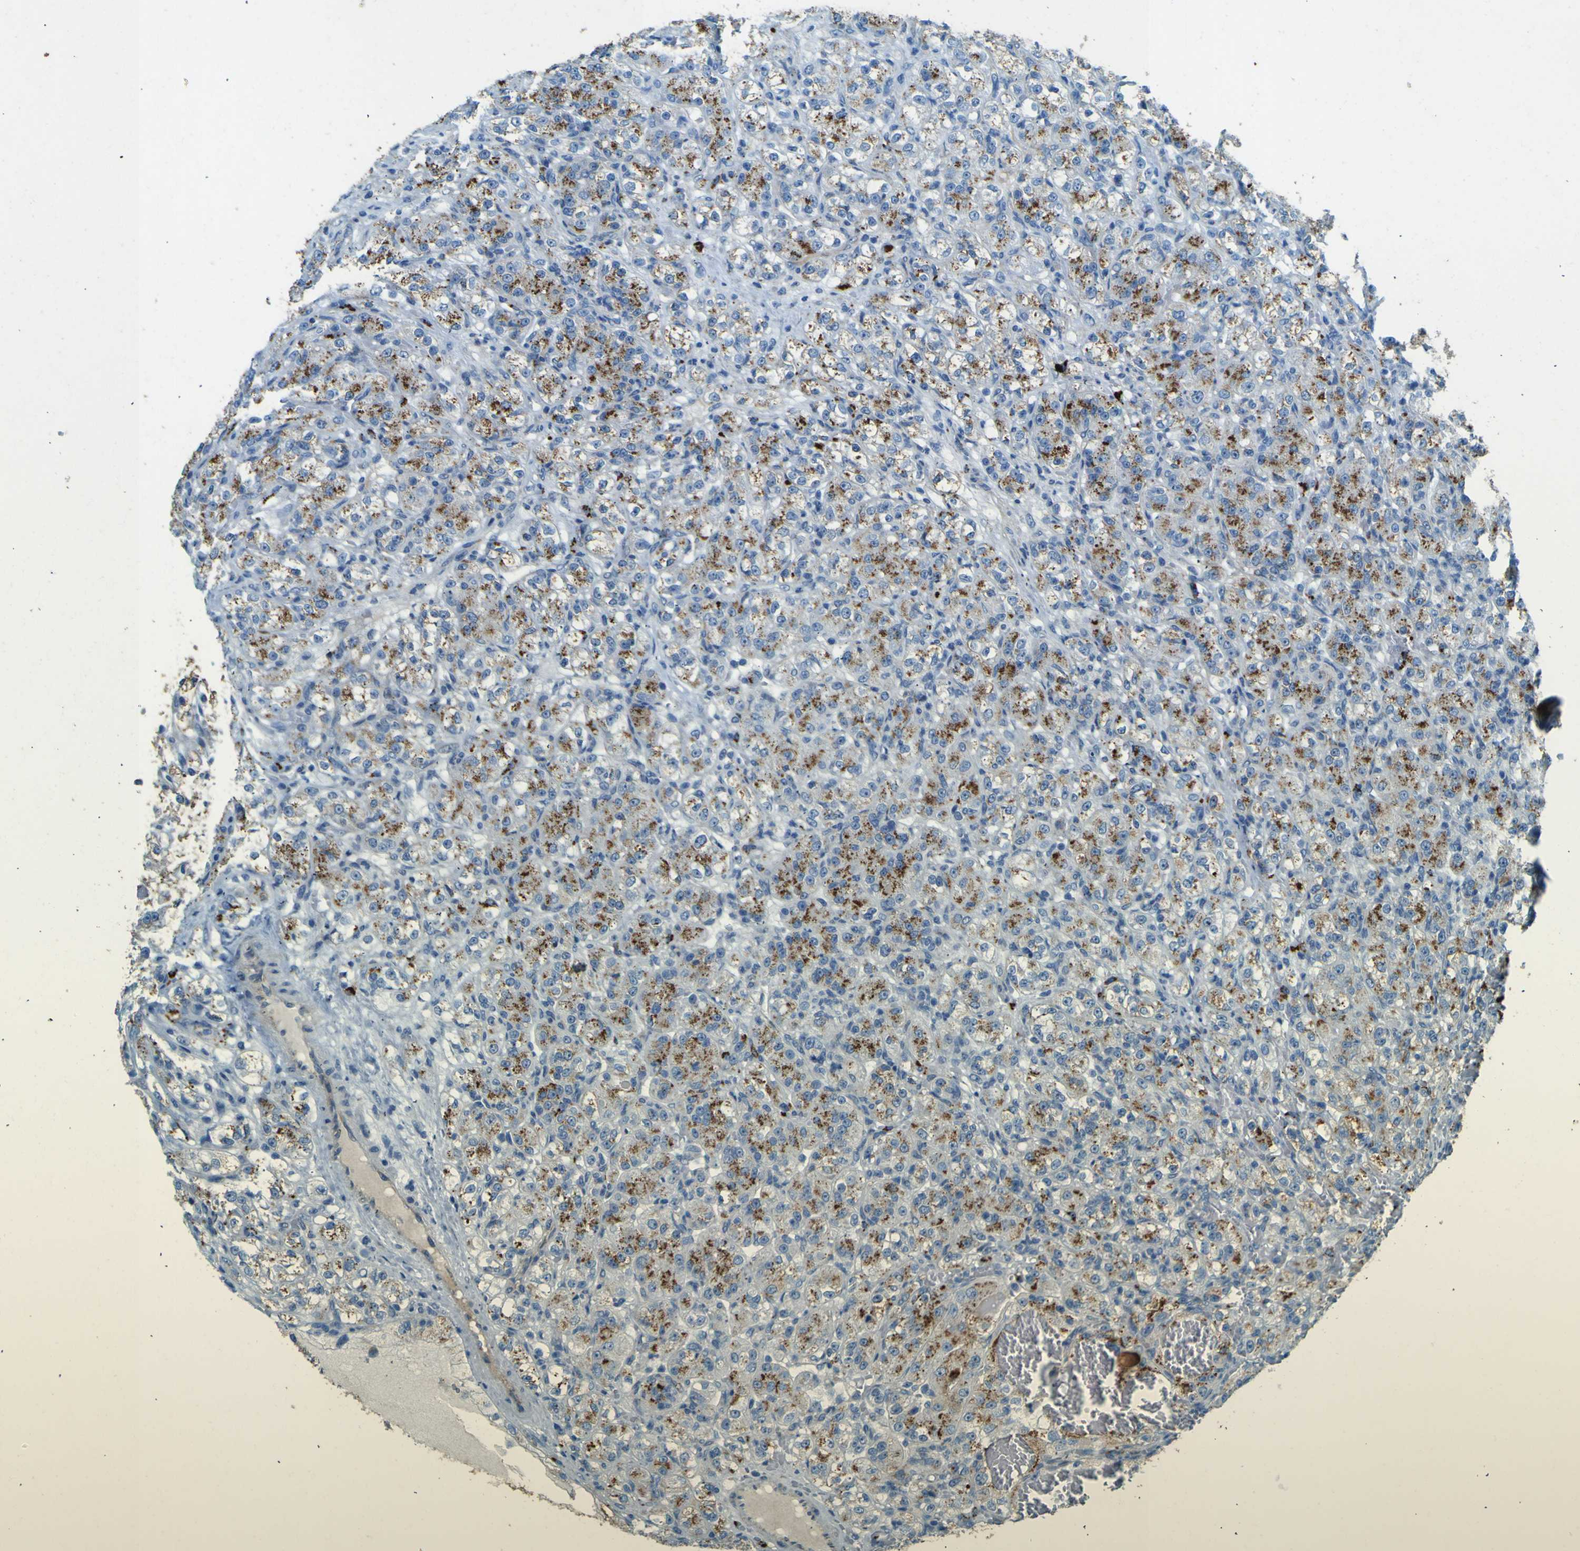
{"staining": {"intensity": "strong", "quantity": ">75%", "location": "cytoplasmic/membranous"}, "tissue": "renal cancer", "cell_type": "Tumor cells", "image_type": "cancer", "snomed": [{"axis": "morphology", "description": "Adenocarcinoma, NOS"}, {"axis": "topography", "description": "Kidney"}], "caption": "Renal cancer (adenocarcinoma) stained with a protein marker displays strong staining in tumor cells.", "gene": "PDE9A", "patient": {"sex": "male", "age": 61}}